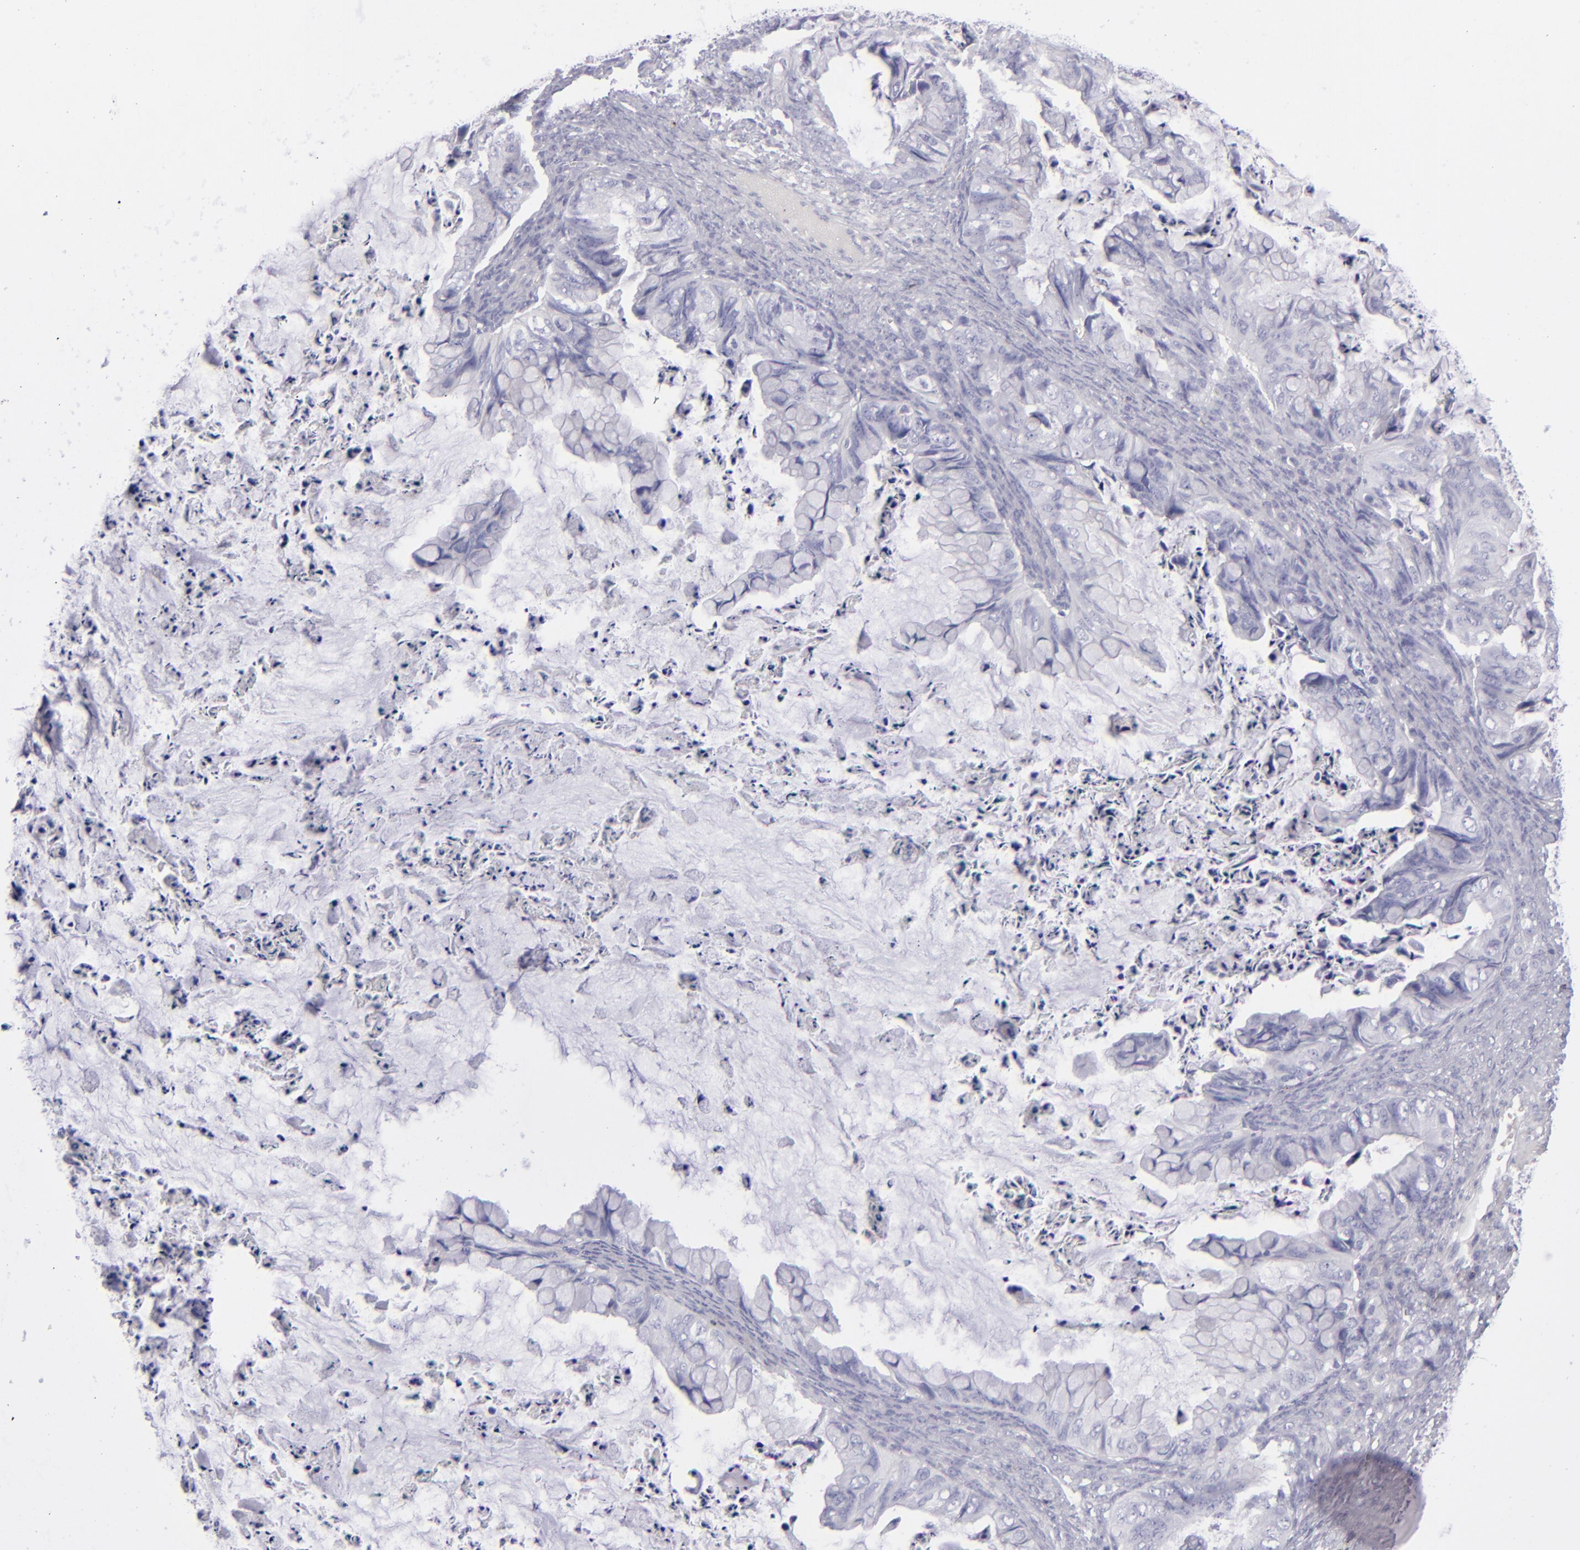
{"staining": {"intensity": "negative", "quantity": "none", "location": "none"}, "tissue": "ovarian cancer", "cell_type": "Tumor cells", "image_type": "cancer", "snomed": [{"axis": "morphology", "description": "Cystadenocarcinoma, mucinous, NOS"}, {"axis": "topography", "description": "Ovary"}], "caption": "This is an IHC image of mucinous cystadenocarcinoma (ovarian). There is no expression in tumor cells.", "gene": "CD2", "patient": {"sex": "female", "age": 36}}